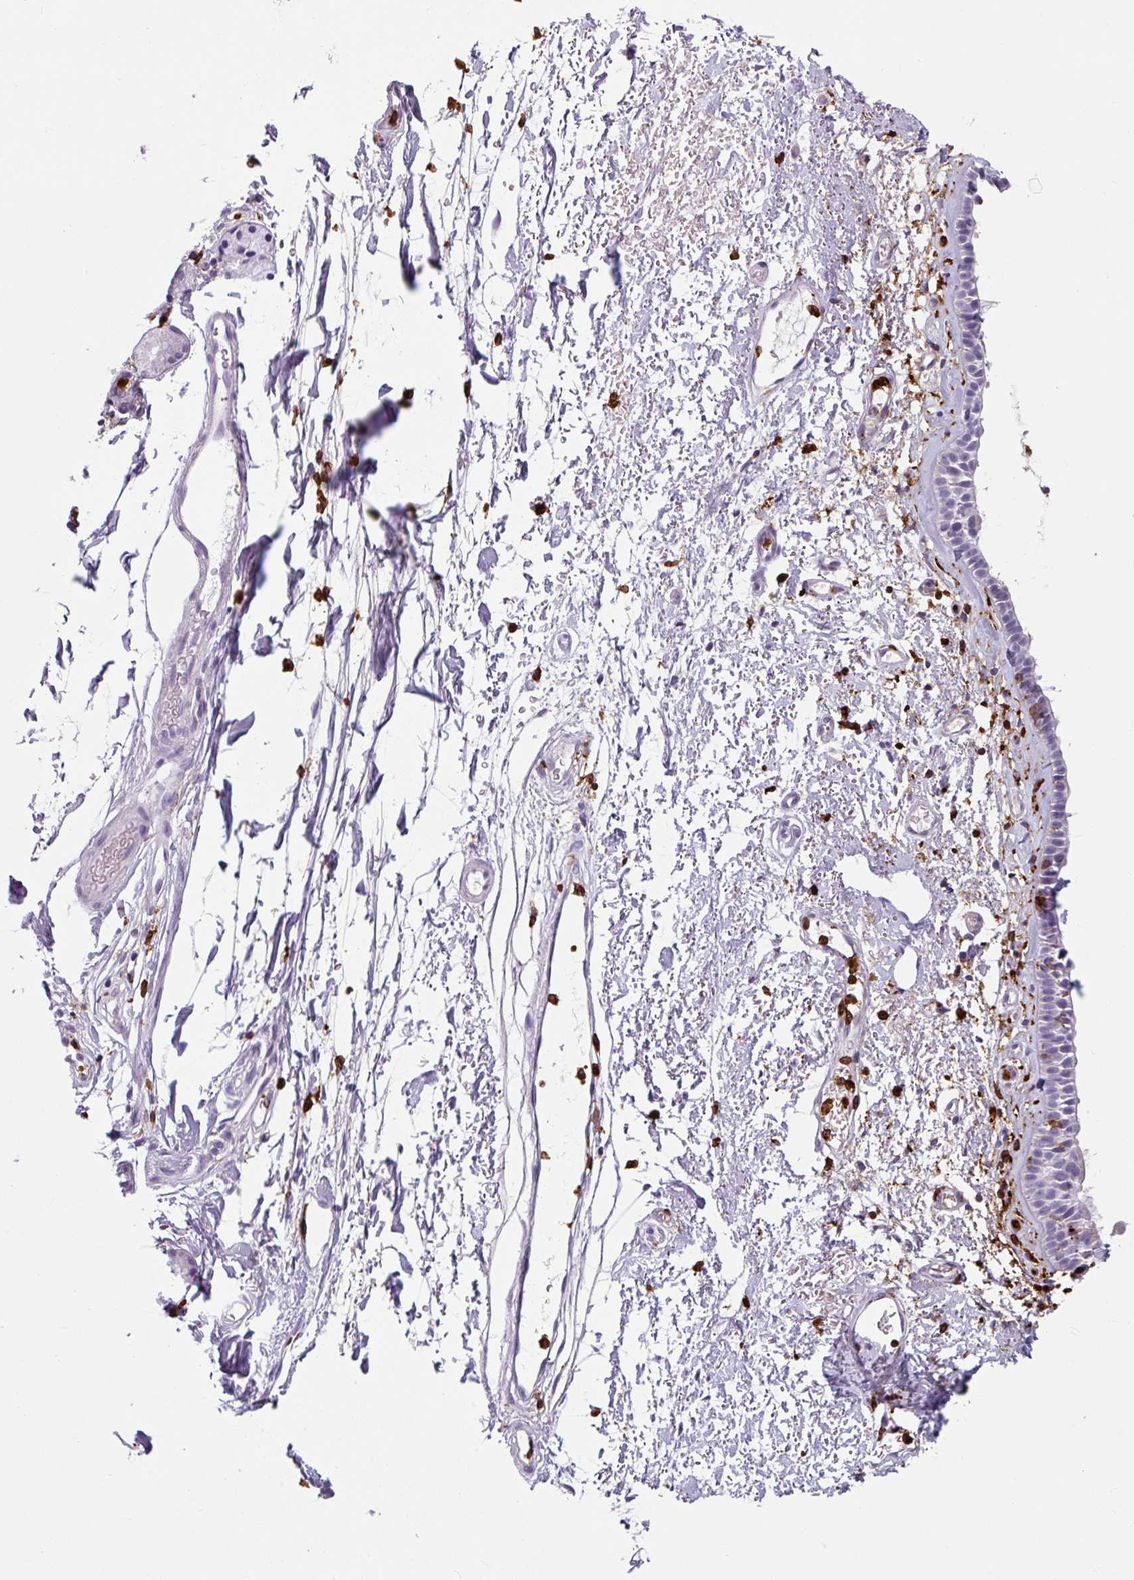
{"staining": {"intensity": "negative", "quantity": "none", "location": "none"}, "tissue": "nasopharynx", "cell_type": "Respiratory epithelial cells", "image_type": "normal", "snomed": [{"axis": "morphology", "description": "Normal tissue, NOS"}, {"axis": "topography", "description": "Cartilage tissue"}, {"axis": "topography", "description": "Nasopharynx"}], "caption": "IHC micrograph of benign nasopharynx: nasopharynx stained with DAB (3,3'-diaminobenzidine) reveals no significant protein staining in respiratory epithelial cells.", "gene": "EXOSC5", "patient": {"sex": "male", "age": 56}}